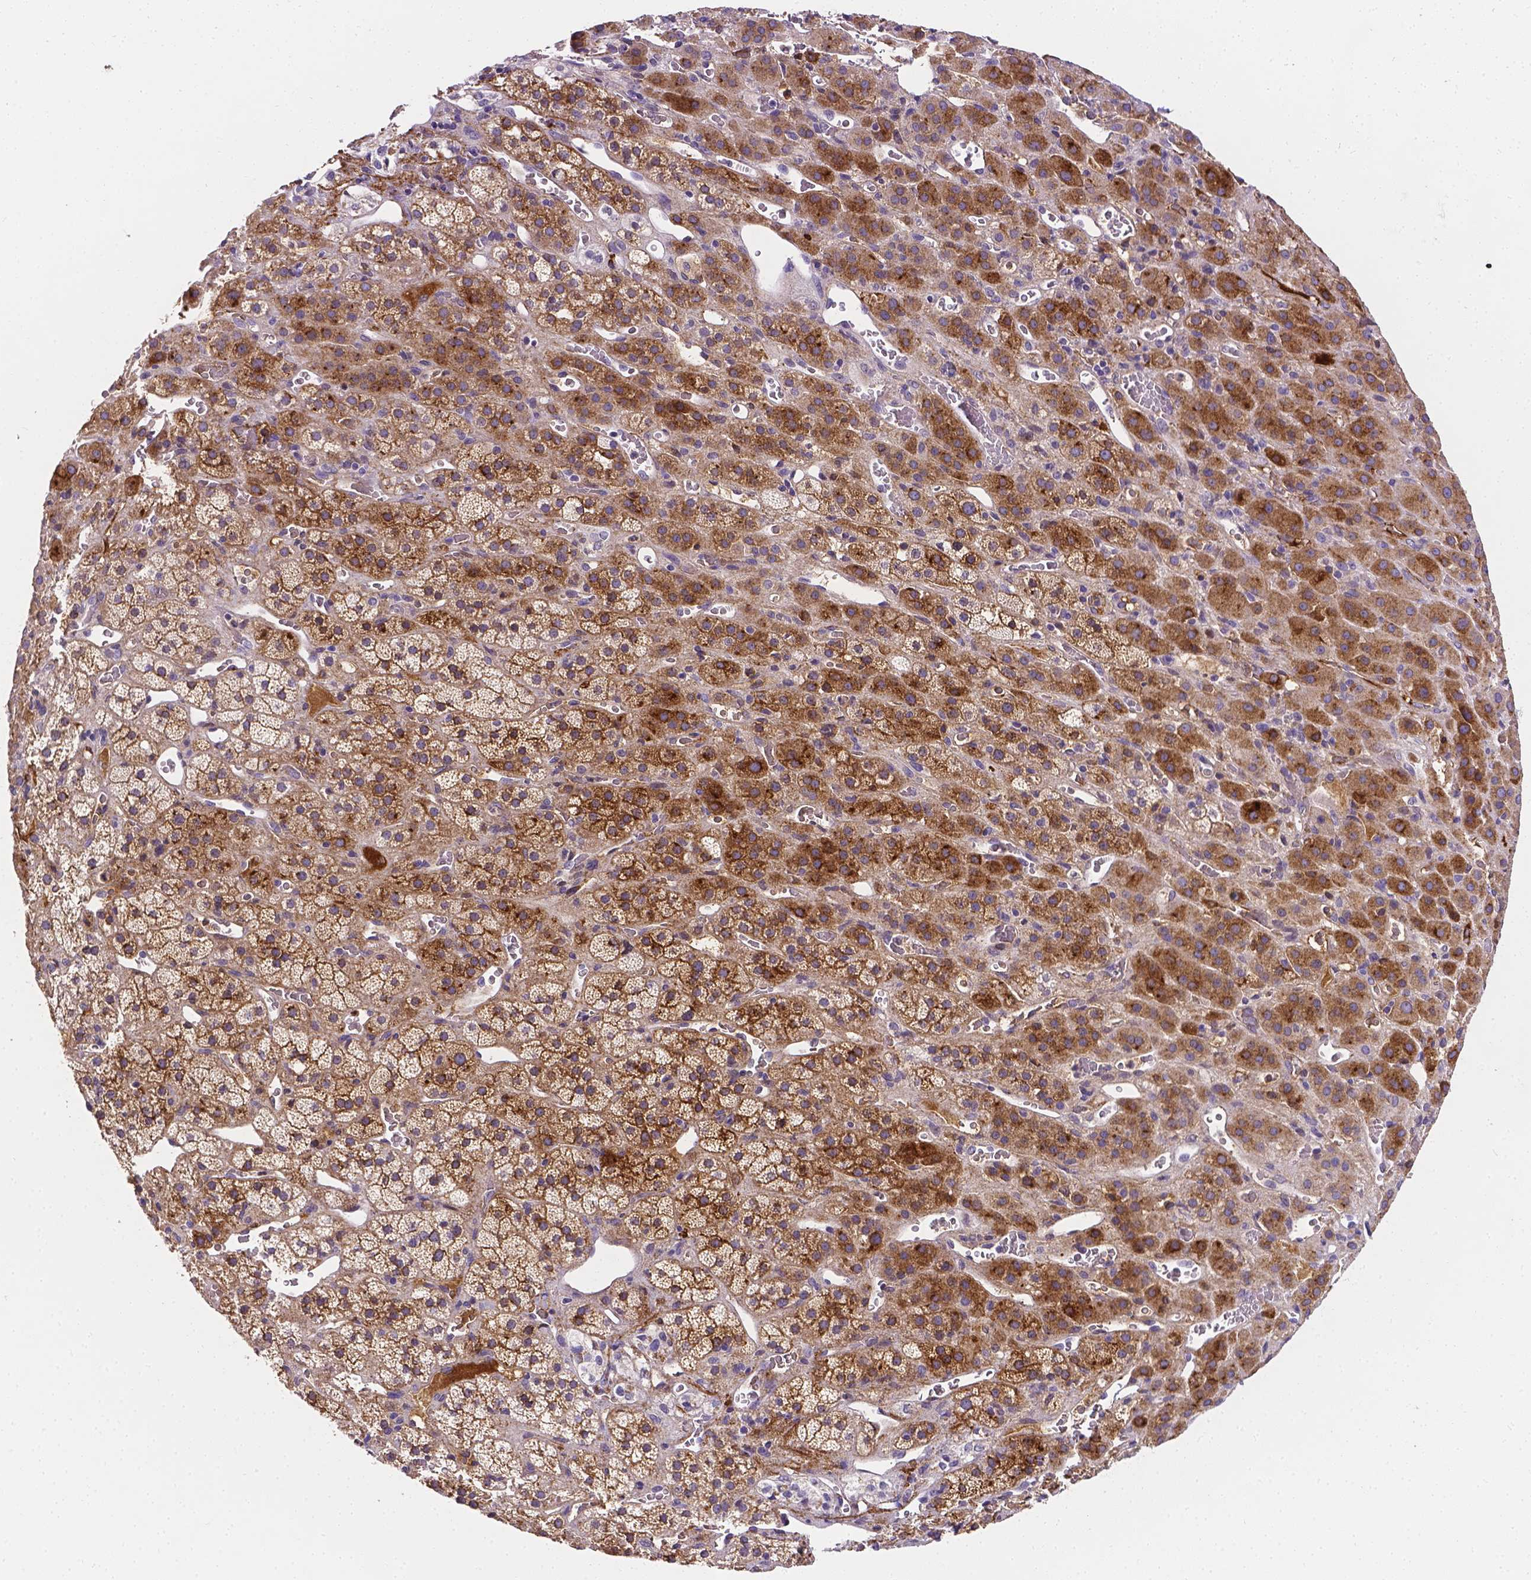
{"staining": {"intensity": "strong", "quantity": "25%-75%", "location": "cytoplasmic/membranous"}, "tissue": "adrenal gland", "cell_type": "Glandular cells", "image_type": "normal", "snomed": [{"axis": "morphology", "description": "Normal tissue, NOS"}, {"axis": "topography", "description": "Adrenal gland"}], "caption": "Protein expression analysis of benign adrenal gland reveals strong cytoplasmic/membranous expression in approximately 25%-75% of glandular cells.", "gene": "APOE", "patient": {"sex": "male", "age": 57}}